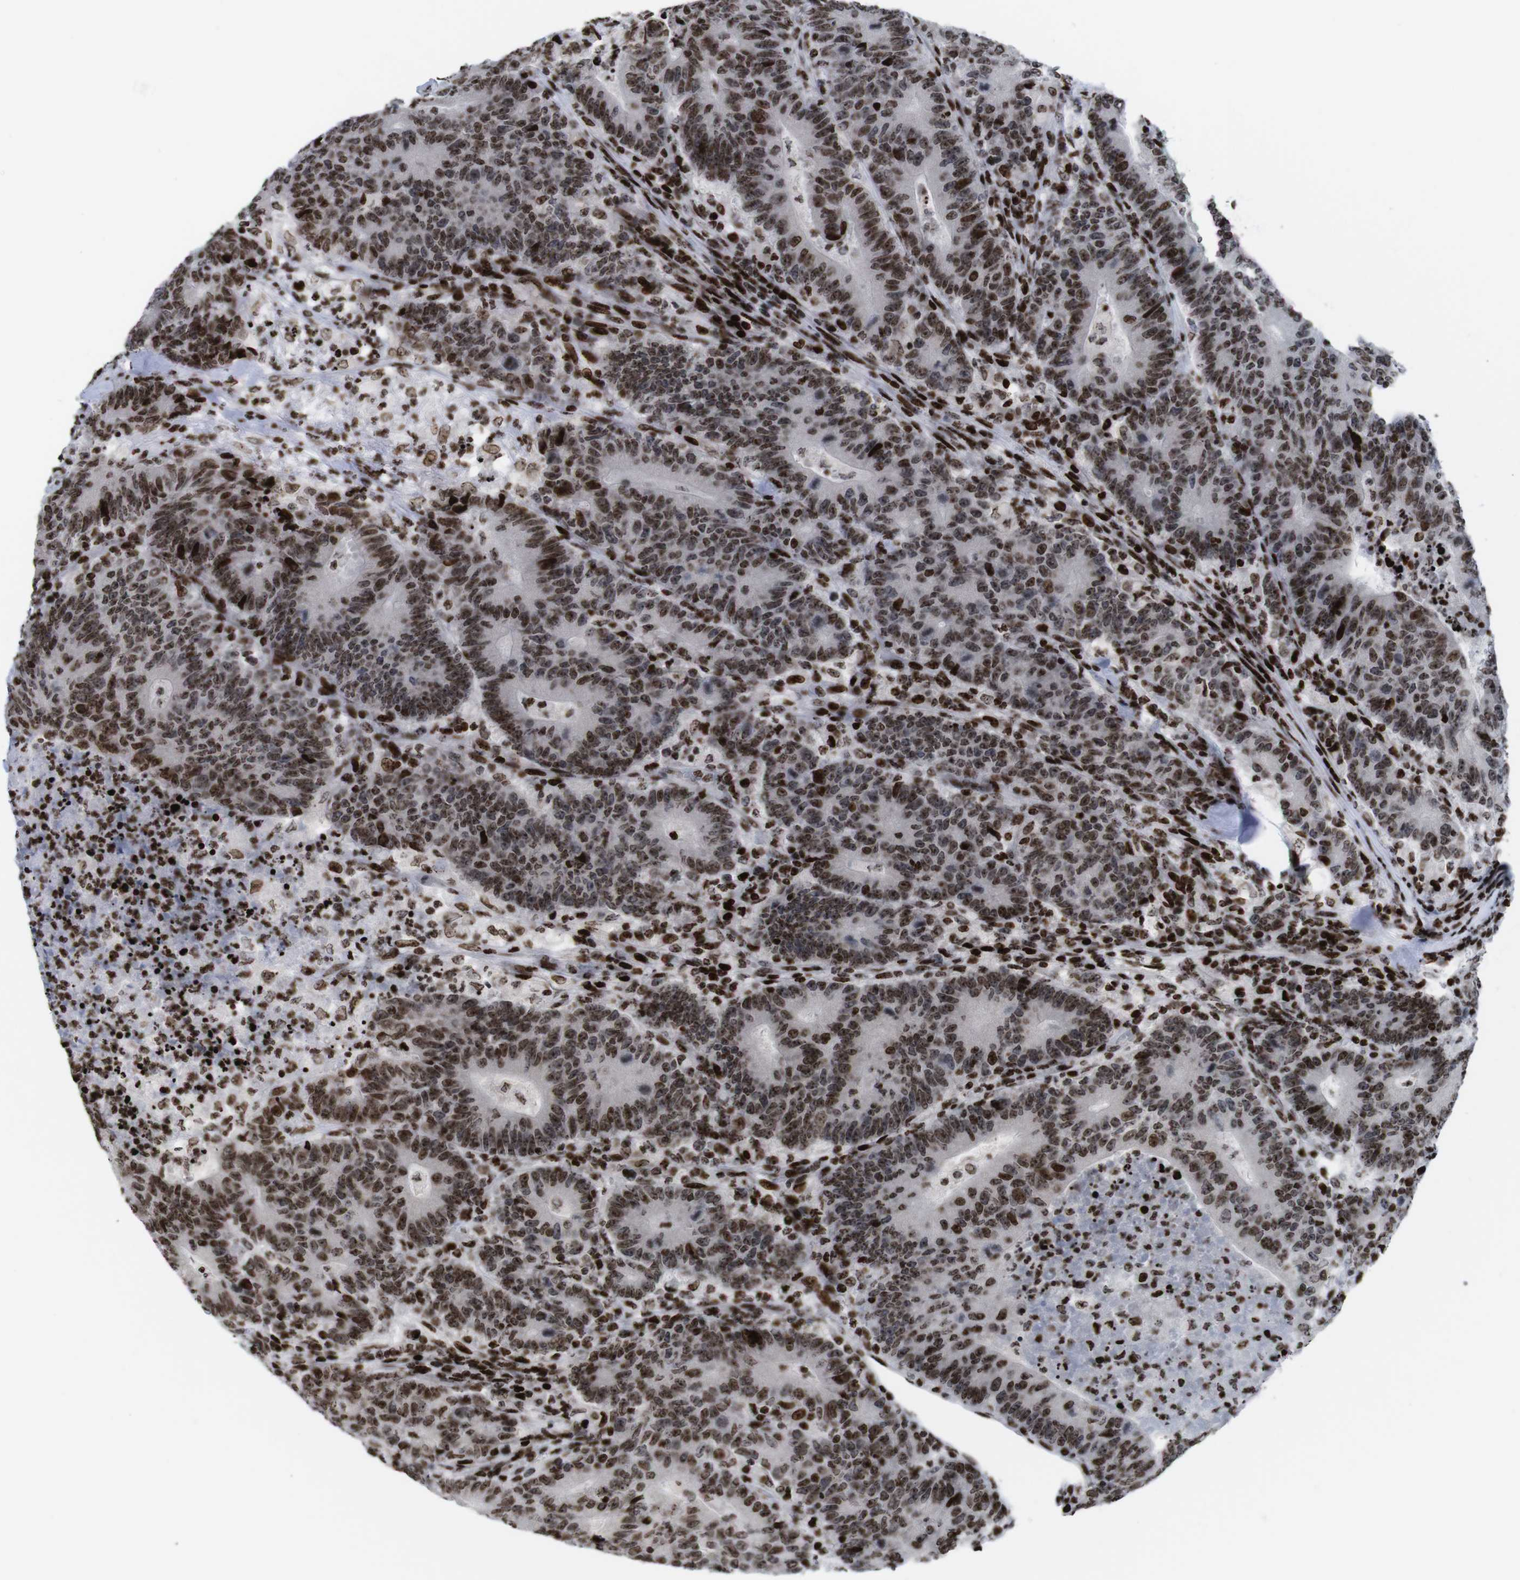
{"staining": {"intensity": "strong", "quantity": ">75%", "location": "nuclear"}, "tissue": "colorectal cancer", "cell_type": "Tumor cells", "image_type": "cancer", "snomed": [{"axis": "morphology", "description": "Normal tissue, NOS"}, {"axis": "morphology", "description": "Adenocarcinoma, NOS"}, {"axis": "topography", "description": "Colon"}], "caption": "Immunohistochemistry staining of colorectal adenocarcinoma, which displays high levels of strong nuclear staining in about >75% of tumor cells indicating strong nuclear protein expression. The staining was performed using DAB (brown) for protein detection and nuclei were counterstained in hematoxylin (blue).", "gene": "H1-4", "patient": {"sex": "female", "age": 75}}